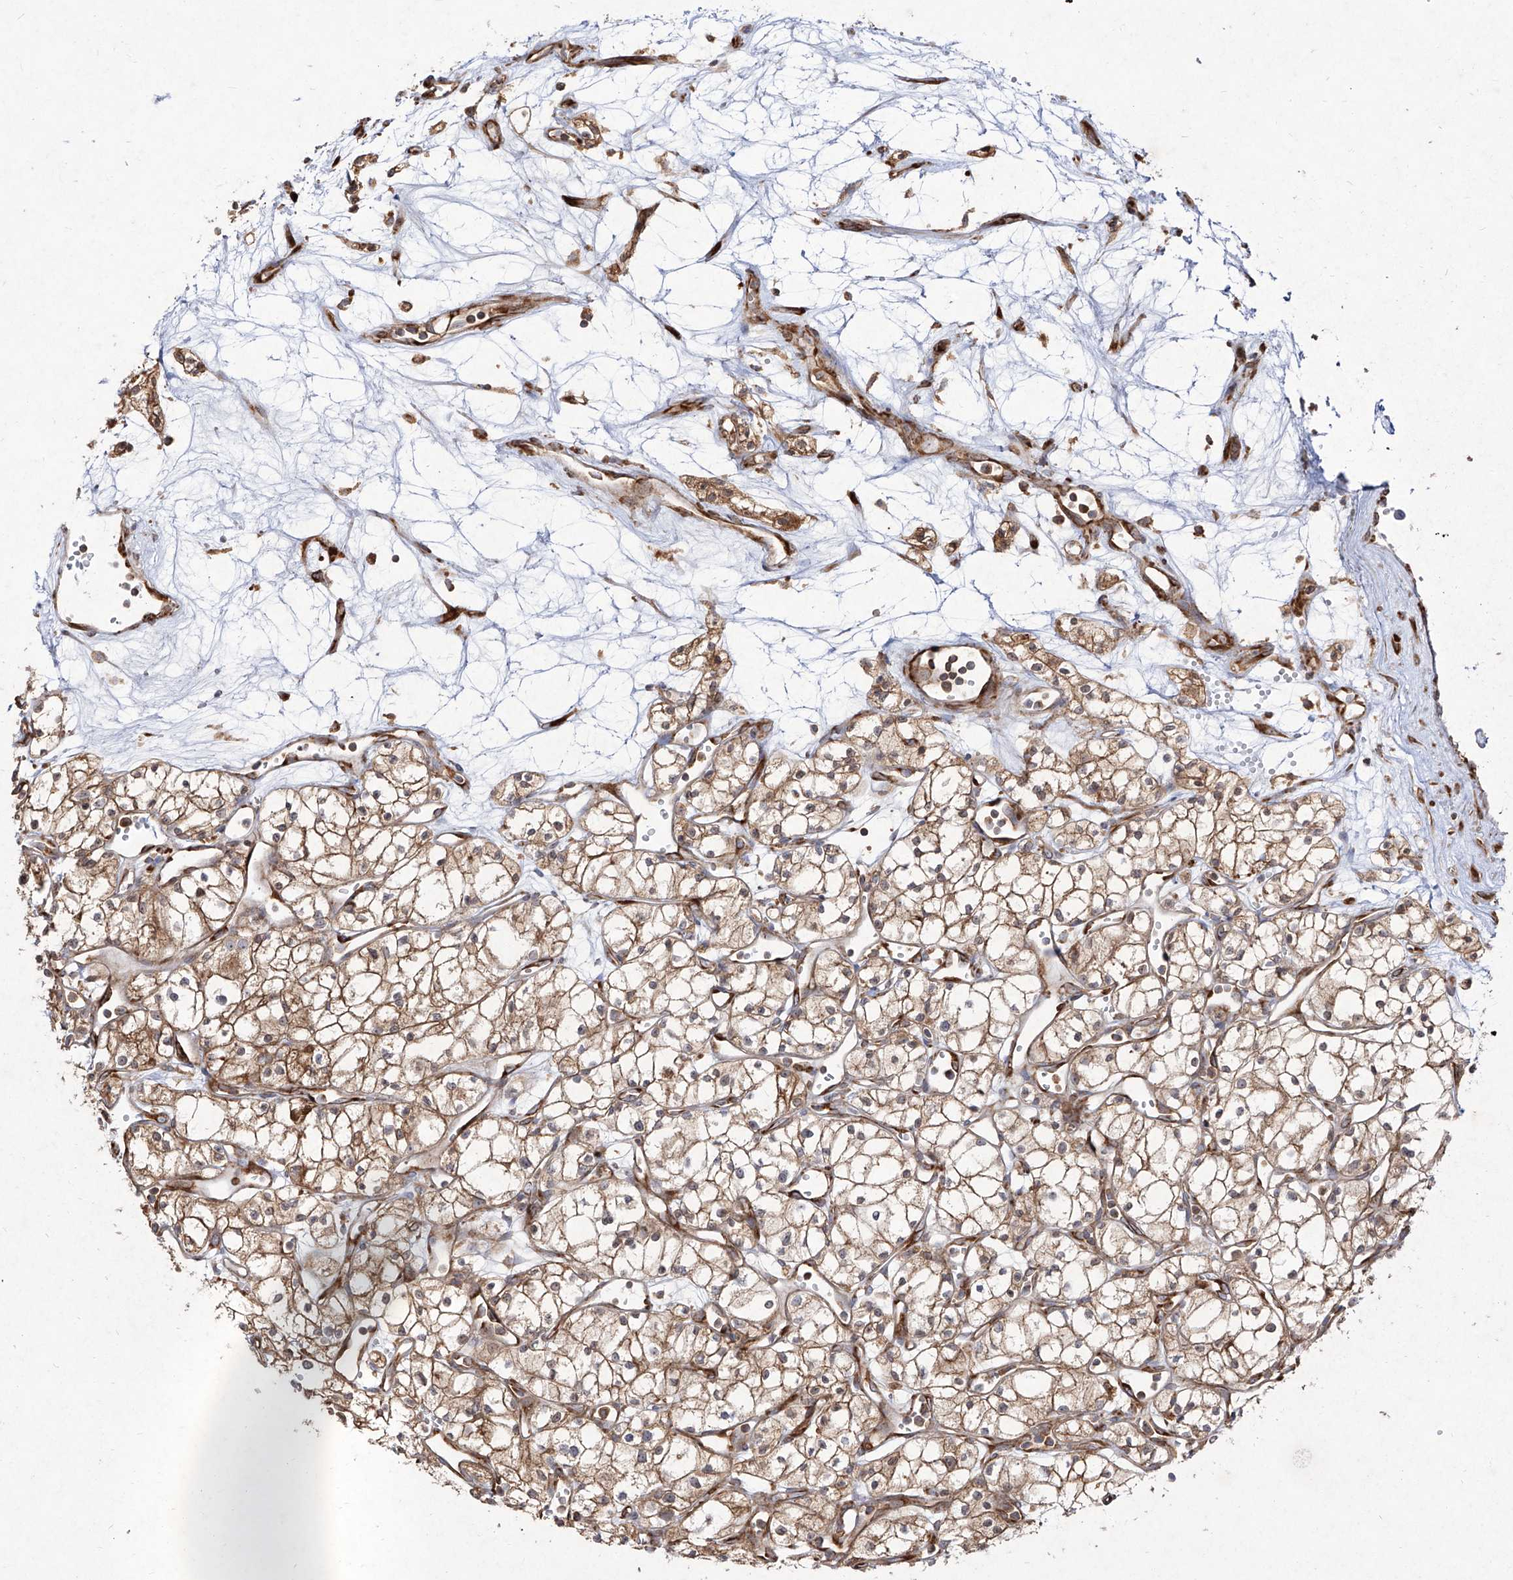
{"staining": {"intensity": "moderate", "quantity": ">75%", "location": "cytoplasmic/membranous"}, "tissue": "renal cancer", "cell_type": "Tumor cells", "image_type": "cancer", "snomed": [{"axis": "morphology", "description": "Adenocarcinoma, NOS"}, {"axis": "topography", "description": "Kidney"}], "caption": "Protein analysis of adenocarcinoma (renal) tissue demonstrates moderate cytoplasmic/membranous expression in approximately >75% of tumor cells.", "gene": "RPS25", "patient": {"sex": "male", "age": 59}}